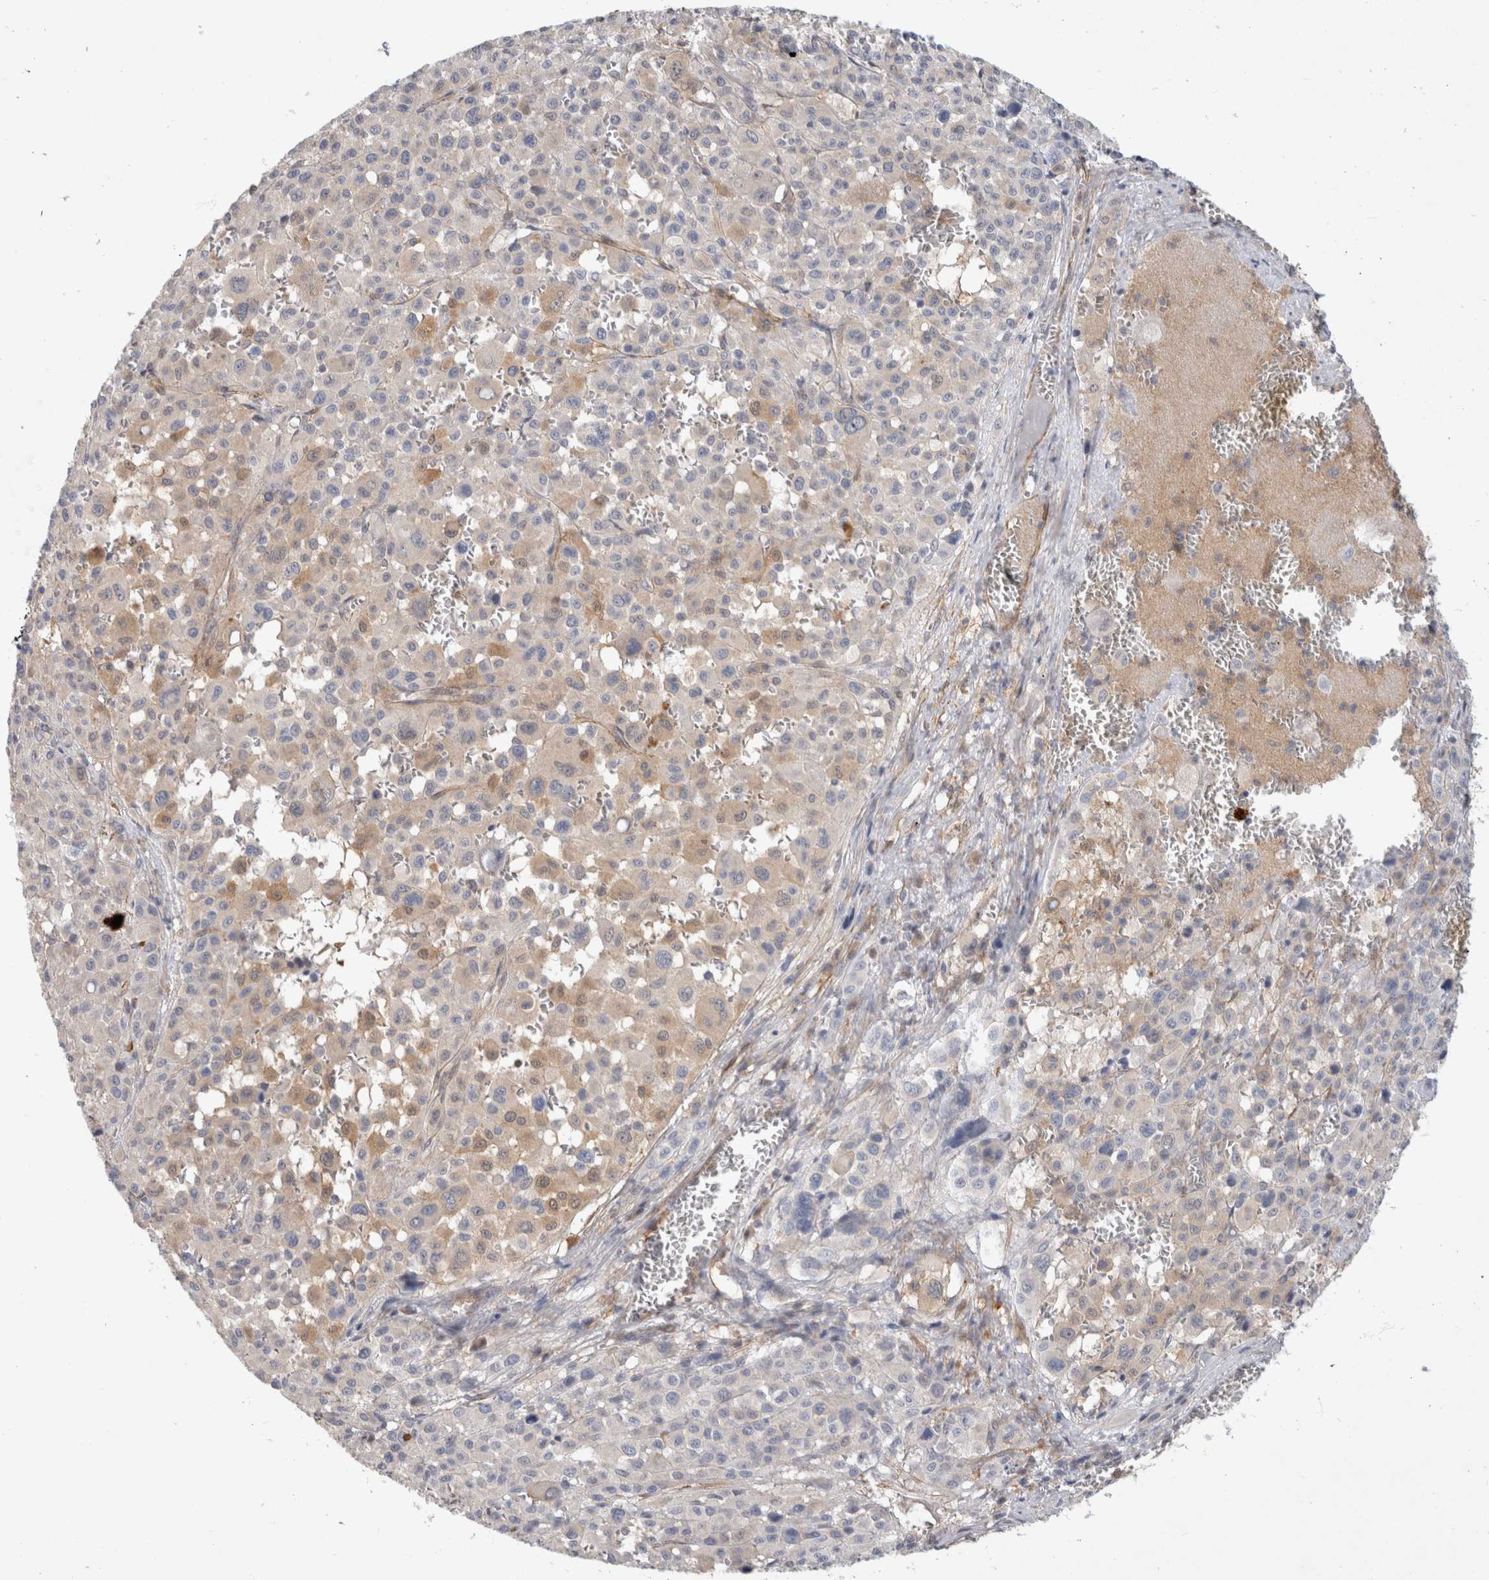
{"staining": {"intensity": "weak", "quantity": "<25%", "location": "cytoplasmic/membranous"}, "tissue": "melanoma", "cell_type": "Tumor cells", "image_type": "cancer", "snomed": [{"axis": "morphology", "description": "Malignant melanoma, Metastatic site"}, {"axis": "topography", "description": "Skin"}], "caption": "Photomicrograph shows no protein positivity in tumor cells of melanoma tissue.", "gene": "PGM1", "patient": {"sex": "female", "age": 74}}